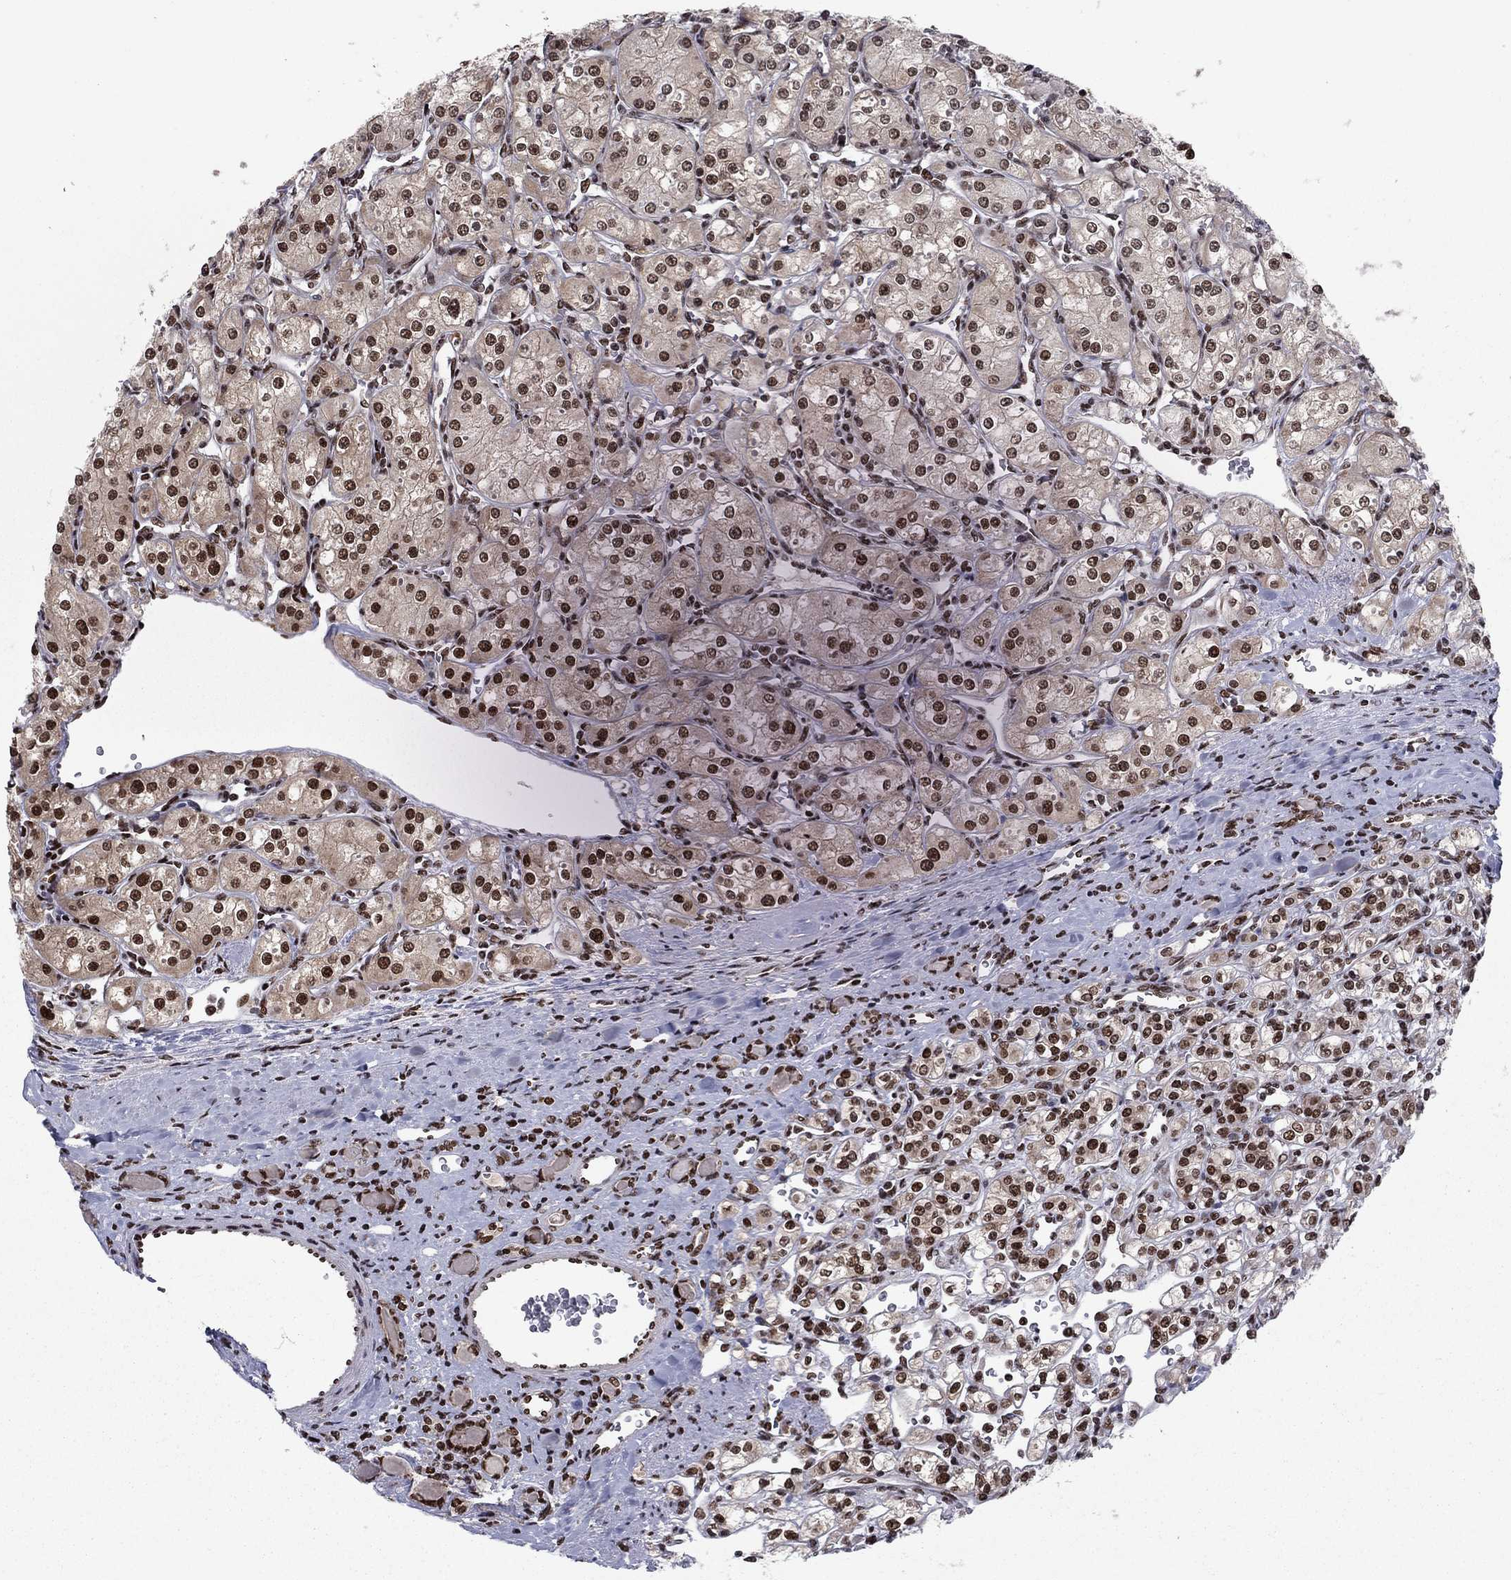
{"staining": {"intensity": "strong", "quantity": "25%-75%", "location": "nuclear"}, "tissue": "renal cancer", "cell_type": "Tumor cells", "image_type": "cancer", "snomed": [{"axis": "morphology", "description": "Adenocarcinoma, NOS"}, {"axis": "topography", "description": "Kidney"}], "caption": "DAB immunohistochemical staining of renal cancer reveals strong nuclear protein positivity in about 25%-75% of tumor cells. The protein of interest is stained brown, and the nuclei are stained in blue (DAB (3,3'-diaminobenzidine) IHC with brightfield microscopy, high magnification).", "gene": "USP54", "patient": {"sex": "male", "age": 77}}